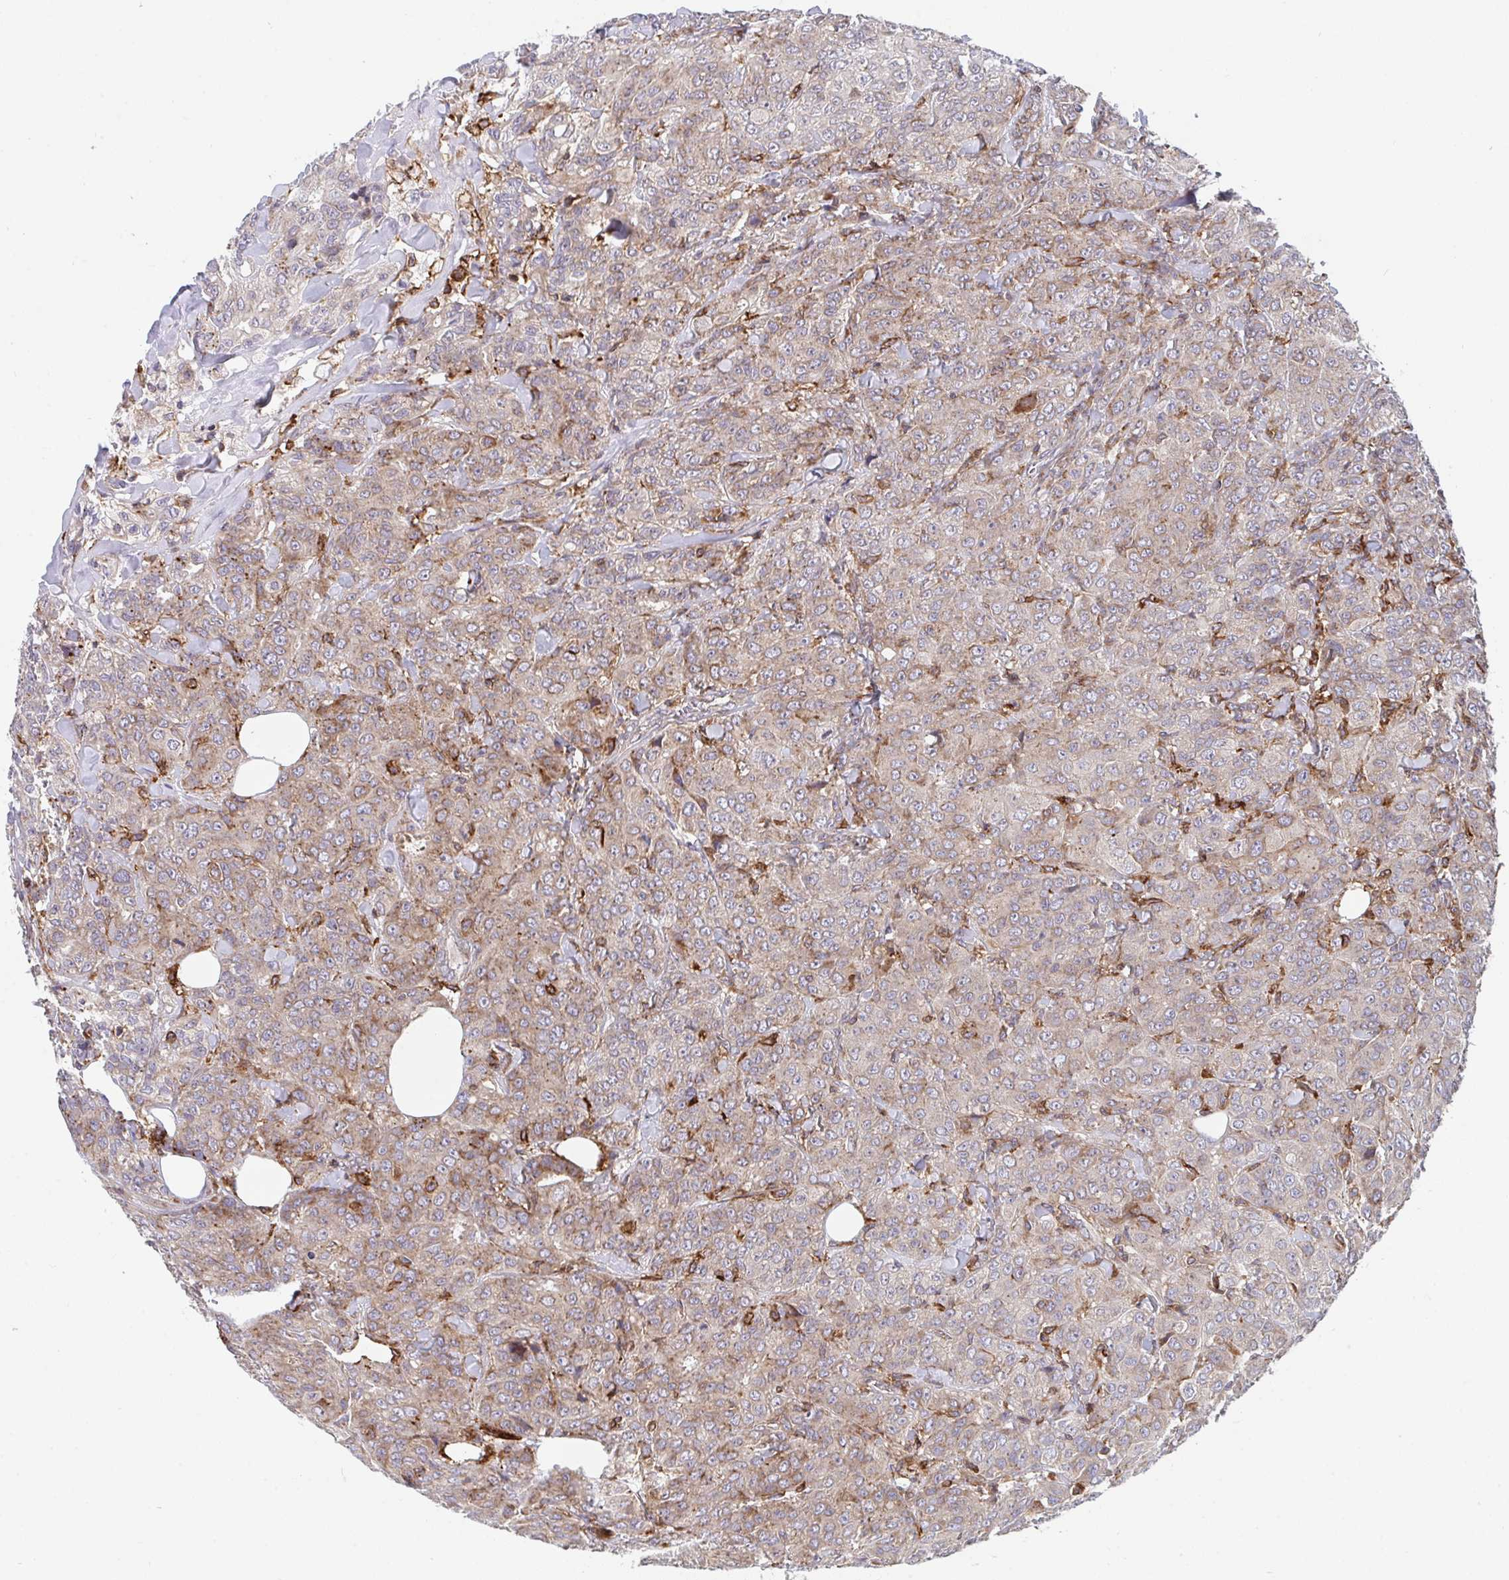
{"staining": {"intensity": "weak", "quantity": ">75%", "location": "cytoplasmic/membranous"}, "tissue": "breast cancer", "cell_type": "Tumor cells", "image_type": "cancer", "snomed": [{"axis": "morphology", "description": "Normal tissue, NOS"}, {"axis": "morphology", "description": "Duct carcinoma"}, {"axis": "topography", "description": "Breast"}], "caption": "Human breast infiltrating ductal carcinoma stained with a brown dye exhibits weak cytoplasmic/membranous positive positivity in about >75% of tumor cells.", "gene": "FRMD3", "patient": {"sex": "female", "age": 43}}